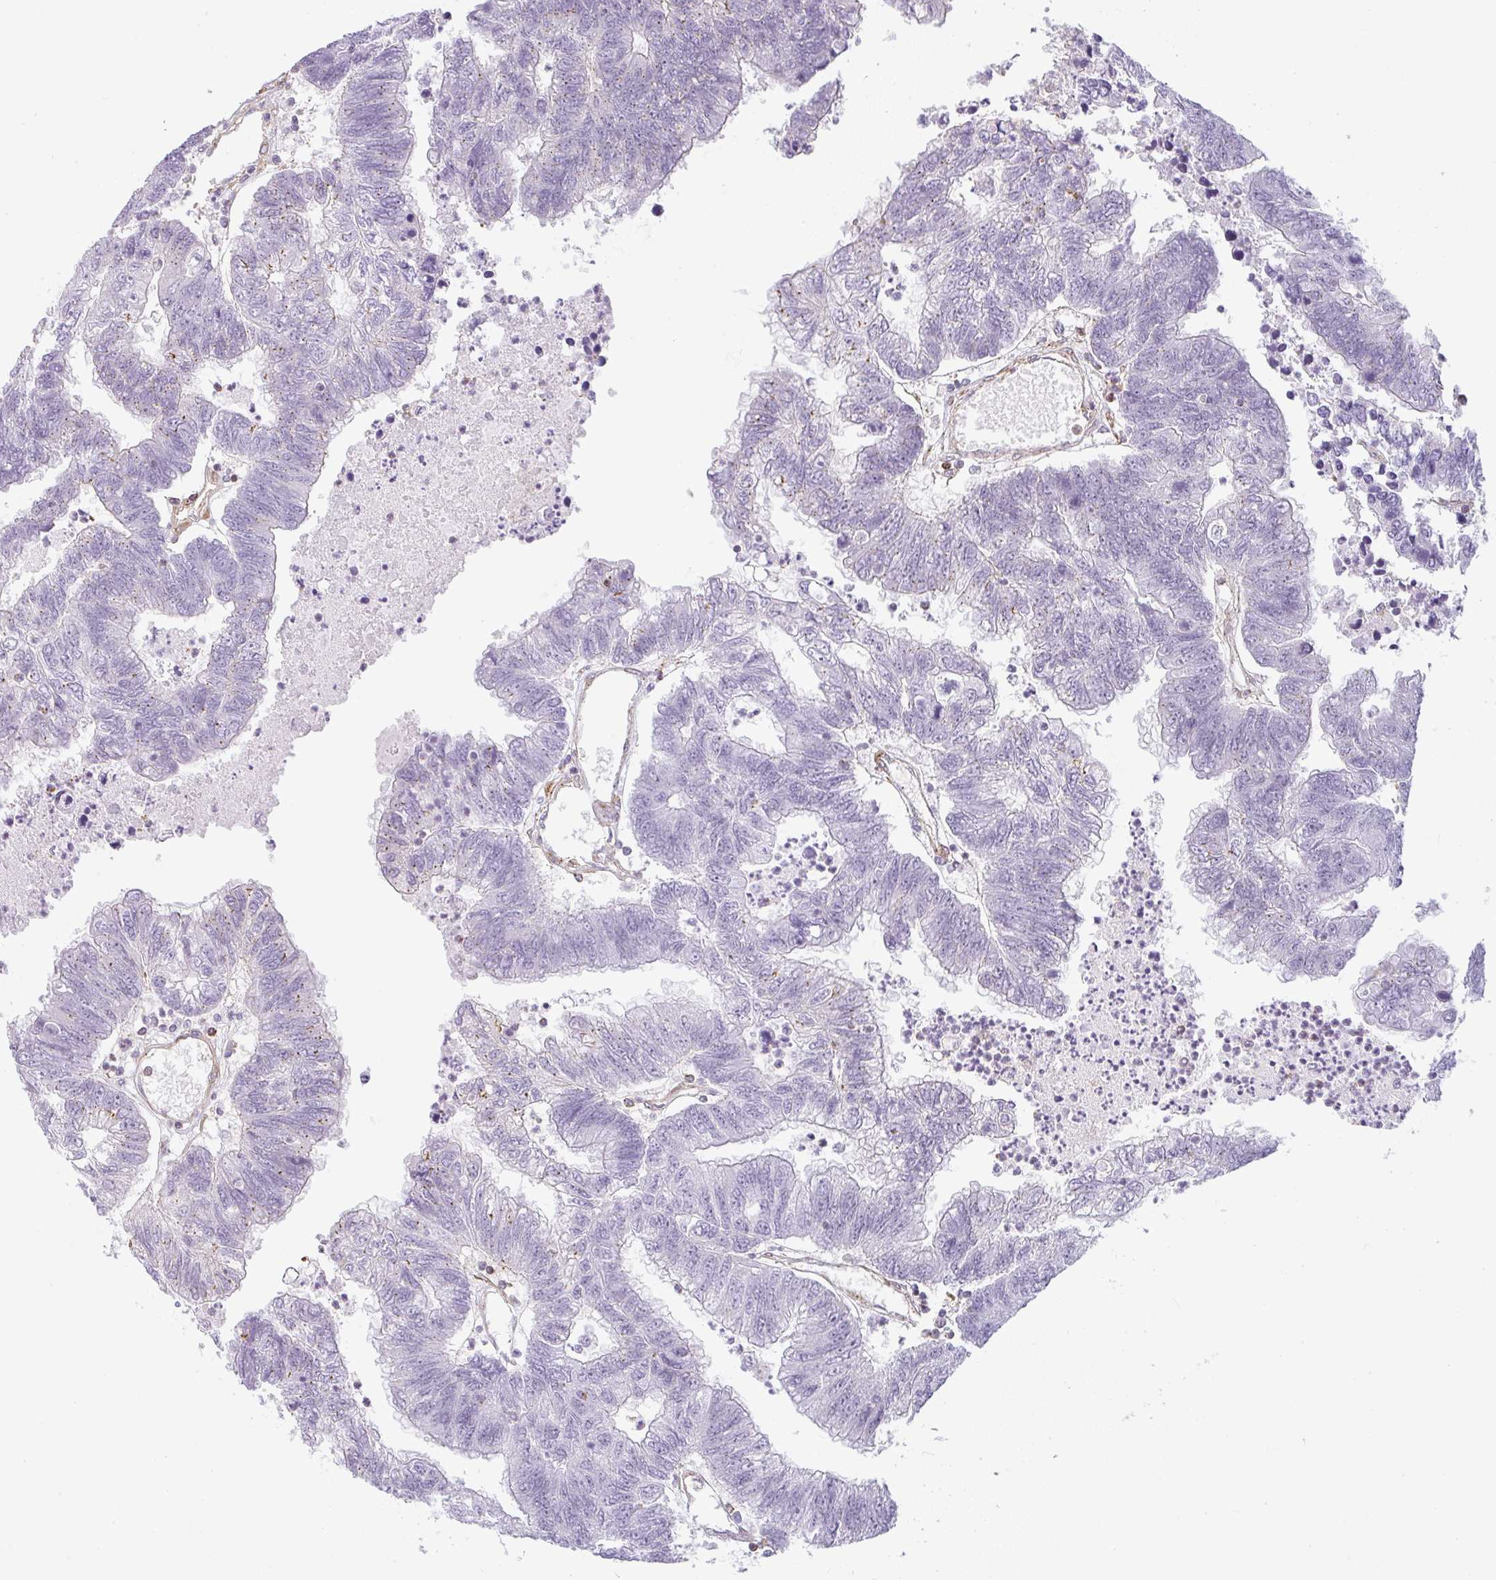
{"staining": {"intensity": "negative", "quantity": "none", "location": "none"}, "tissue": "colorectal cancer", "cell_type": "Tumor cells", "image_type": "cancer", "snomed": [{"axis": "morphology", "description": "Adenocarcinoma, NOS"}, {"axis": "topography", "description": "Colon"}], "caption": "Adenocarcinoma (colorectal) was stained to show a protein in brown. There is no significant expression in tumor cells.", "gene": "SULF1", "patient": {"sex": "female", "age": 48}}